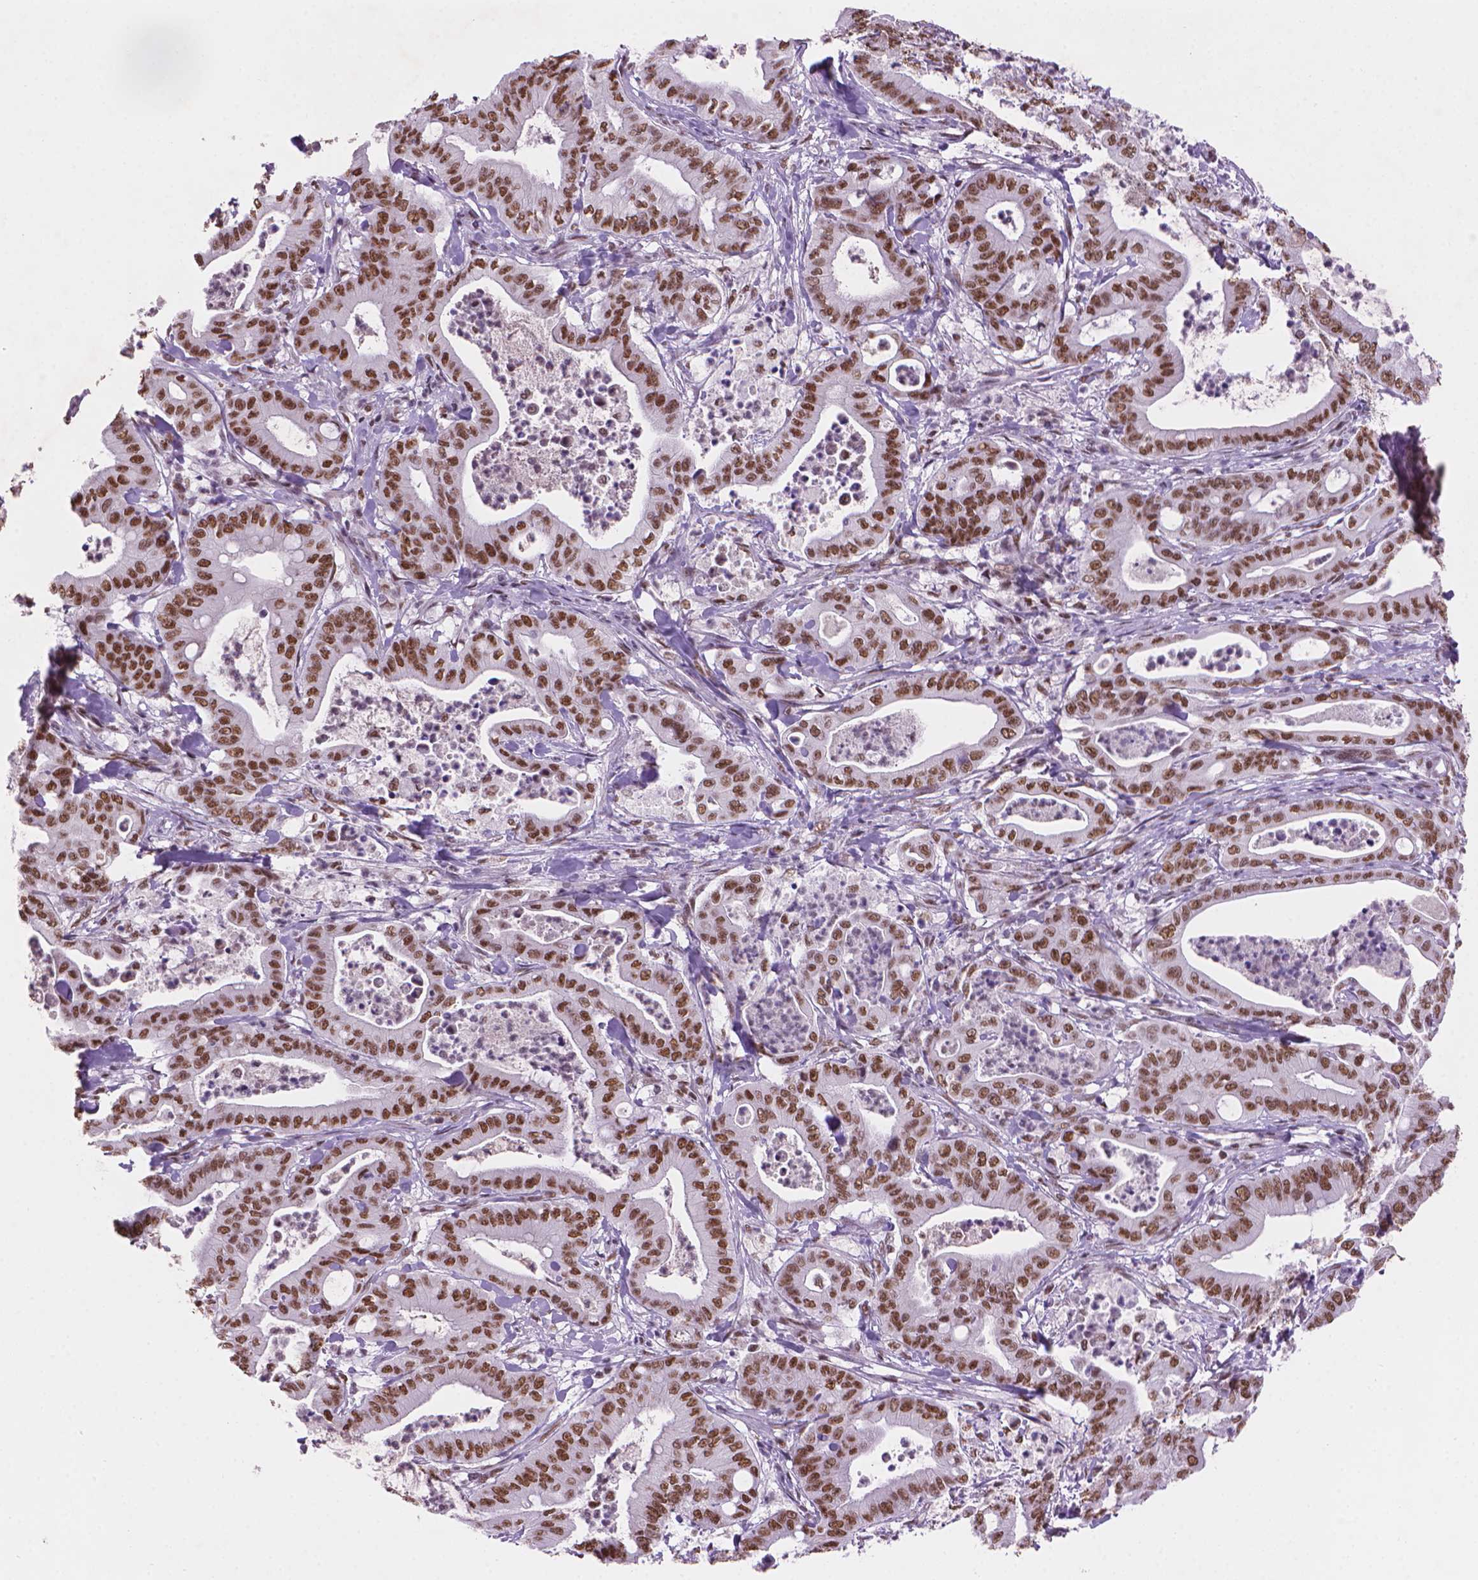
{"staining": {"intensity": "moderate", "quantity": ">75%", "location": "nuclear"}, "tissue": "pancreatic cancer", "cell_type": "Tumor cells", "image_type": "cancer", "snomed": [{"axis": "morphology", "description": "Adenocarcinoma, NOS"}, {"axis": "topography", "description": "Pancreas"}], "caption": "Protein staining displays moderate nuclear expression in about >75% of tumor cells in pancreatic cancer.", "gene": "RPA4", "patient": {"sex": "male", "age": 71}}